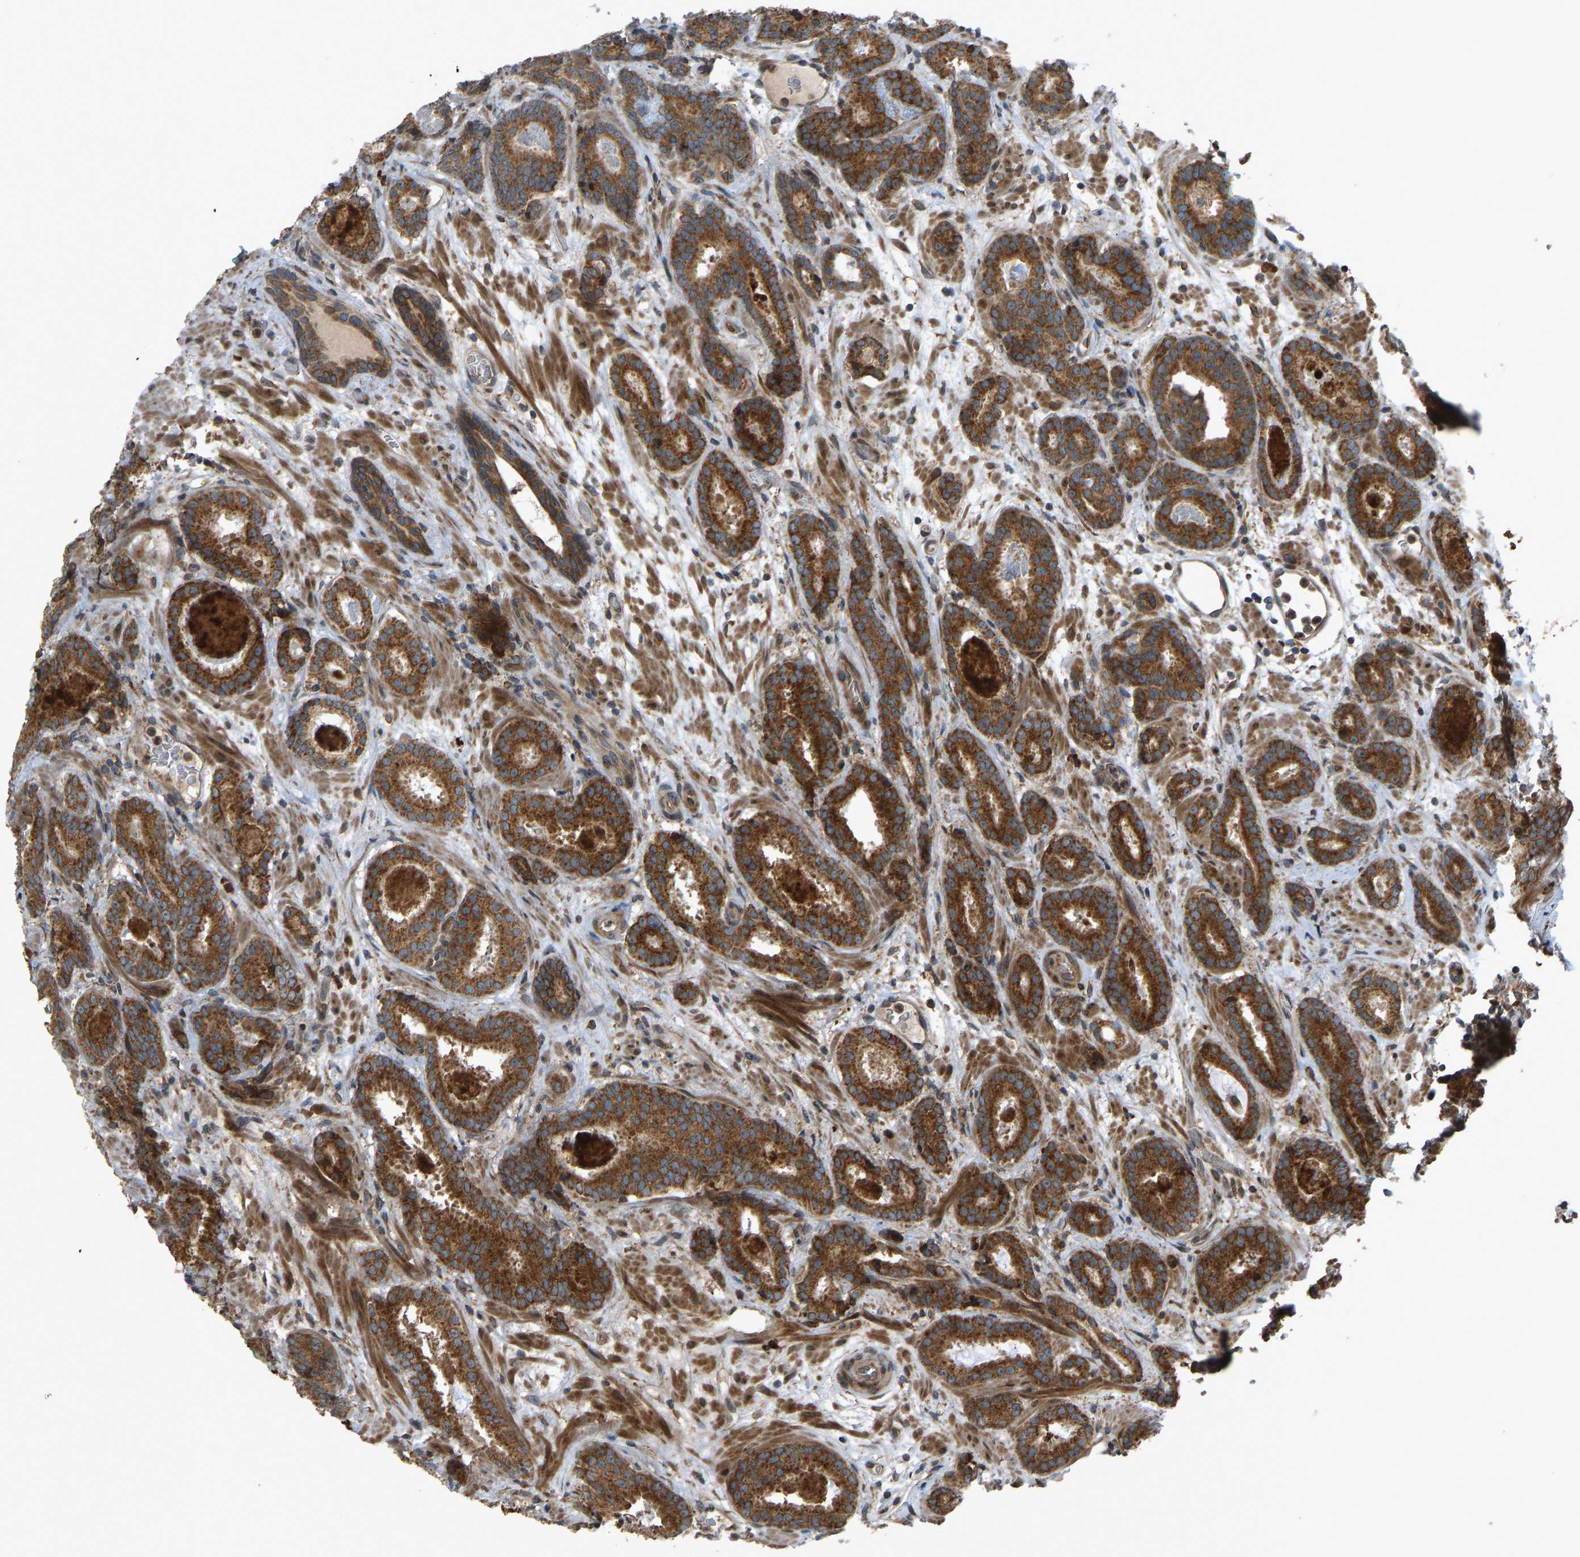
{"staining": {"intensity": "strong", "quantity": ">75%", "location": "cytoplasmic/membranous"}, "tissue": "prostate cancer", "cell_type": "Tumor cells", "image_type": "cancer", "snomed": [{"axis": "morphology", "description": "Adenocarcinoma, Low grade"}, {"axis": "topography", "description": "Prostate"}], "caption": "This micrograph displays immunohistochemistry (IHC) staining of human prostate cancer, with high strong cytoplasmic/membranous staining in about >75% of tumor cells.", "gene": "RPN2", "patient": {"sex": "male", "age": 69}}